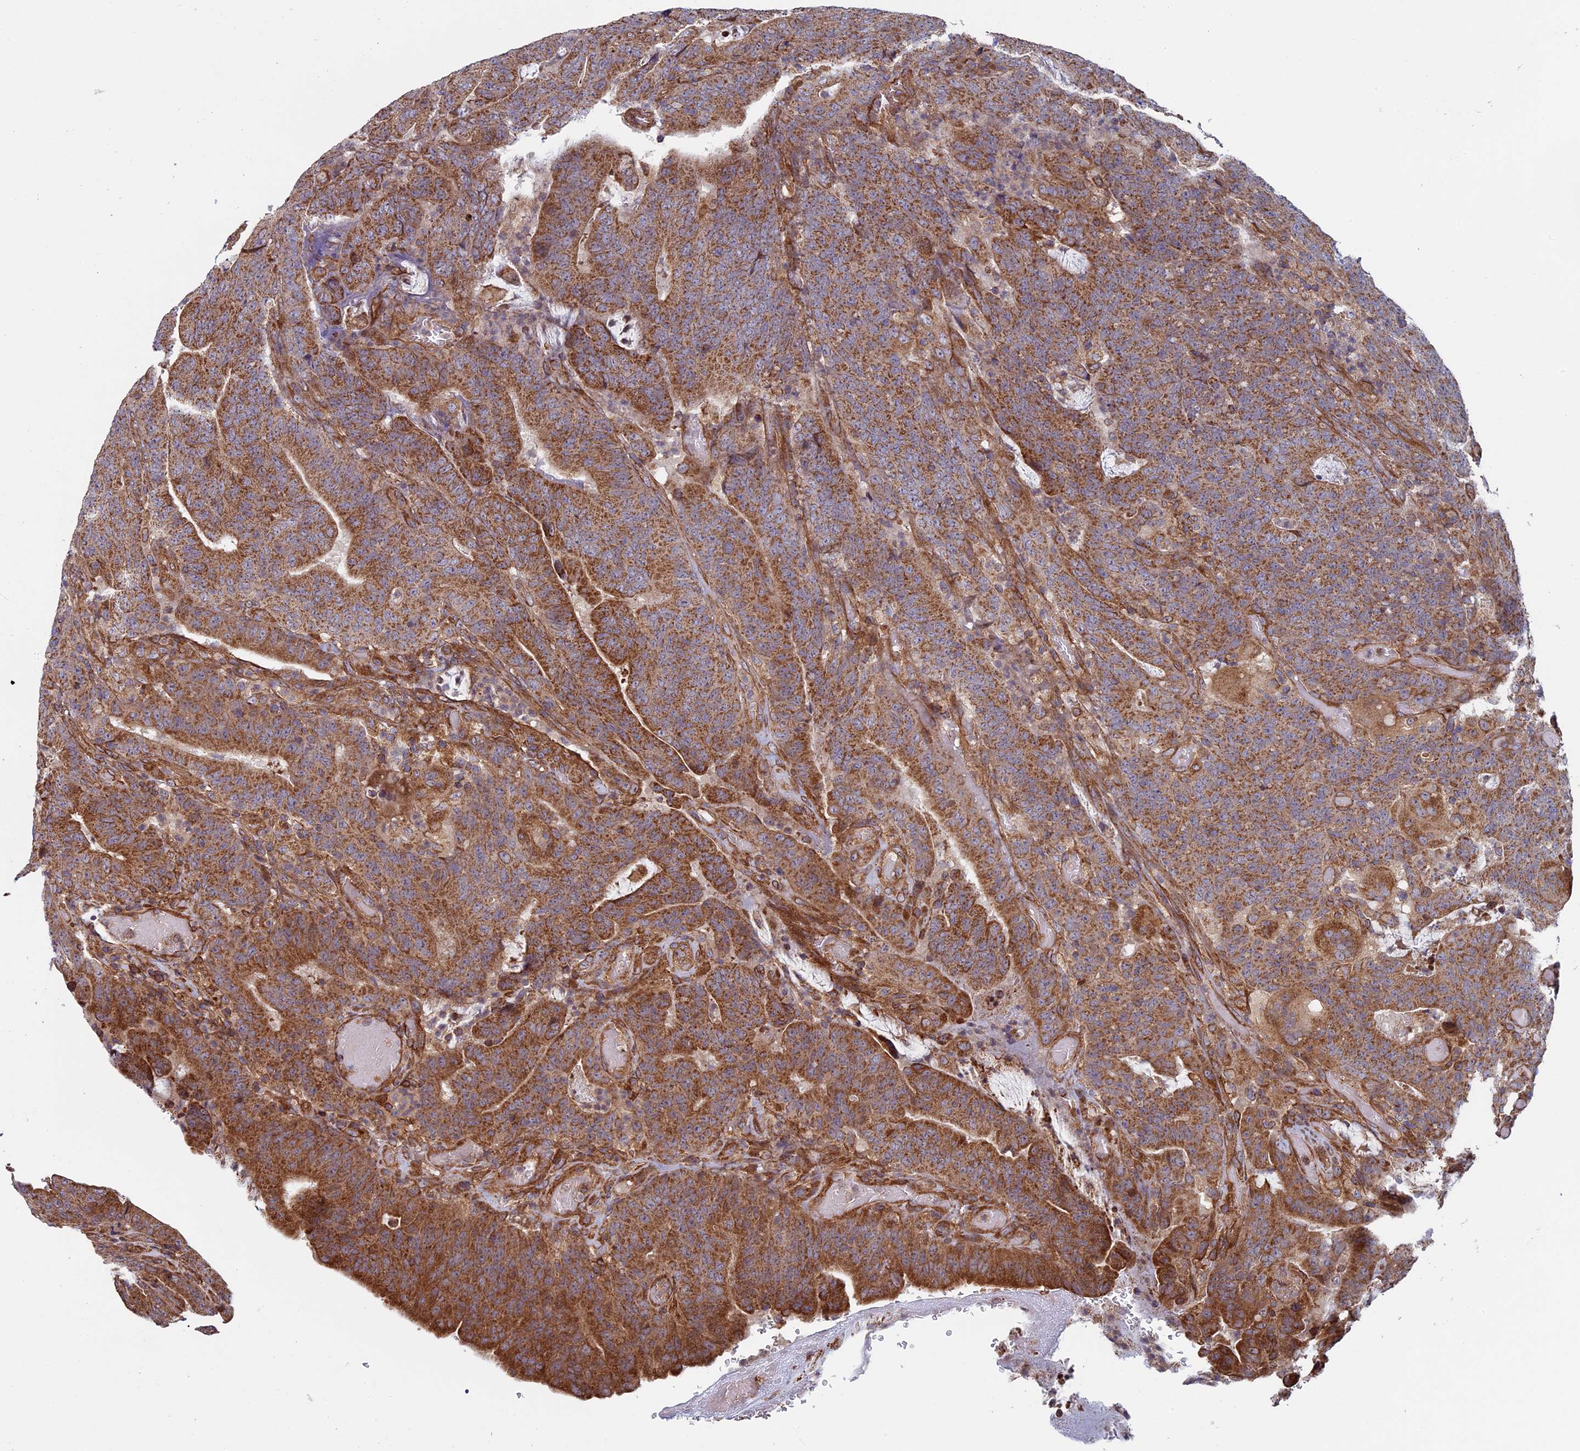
{"staining": {"intensity": "strong", "quantity": ">75%", "location": "cytoplasmic/membranous"}, "tissue": "colorectal cancer", "cell_type": "Tumor cells", "image_type": "cancer", "snomed": [{"axis": "morphology", "description": "Normal tissue, NOS"}, {"axis": "morphology", "description": "Adenocarcinoma, NOS"}, {"axis": "topography", "description": "Colon"}], "caption": "This micrograph exhibits IHC staining of human adenocarcinoma (colorectal), with high strong cytoplasmic/membranous expression in approximately >75% of tumor cells.", "gene": "CCDC8", "patient": {"sex": "female", "age": 75}}